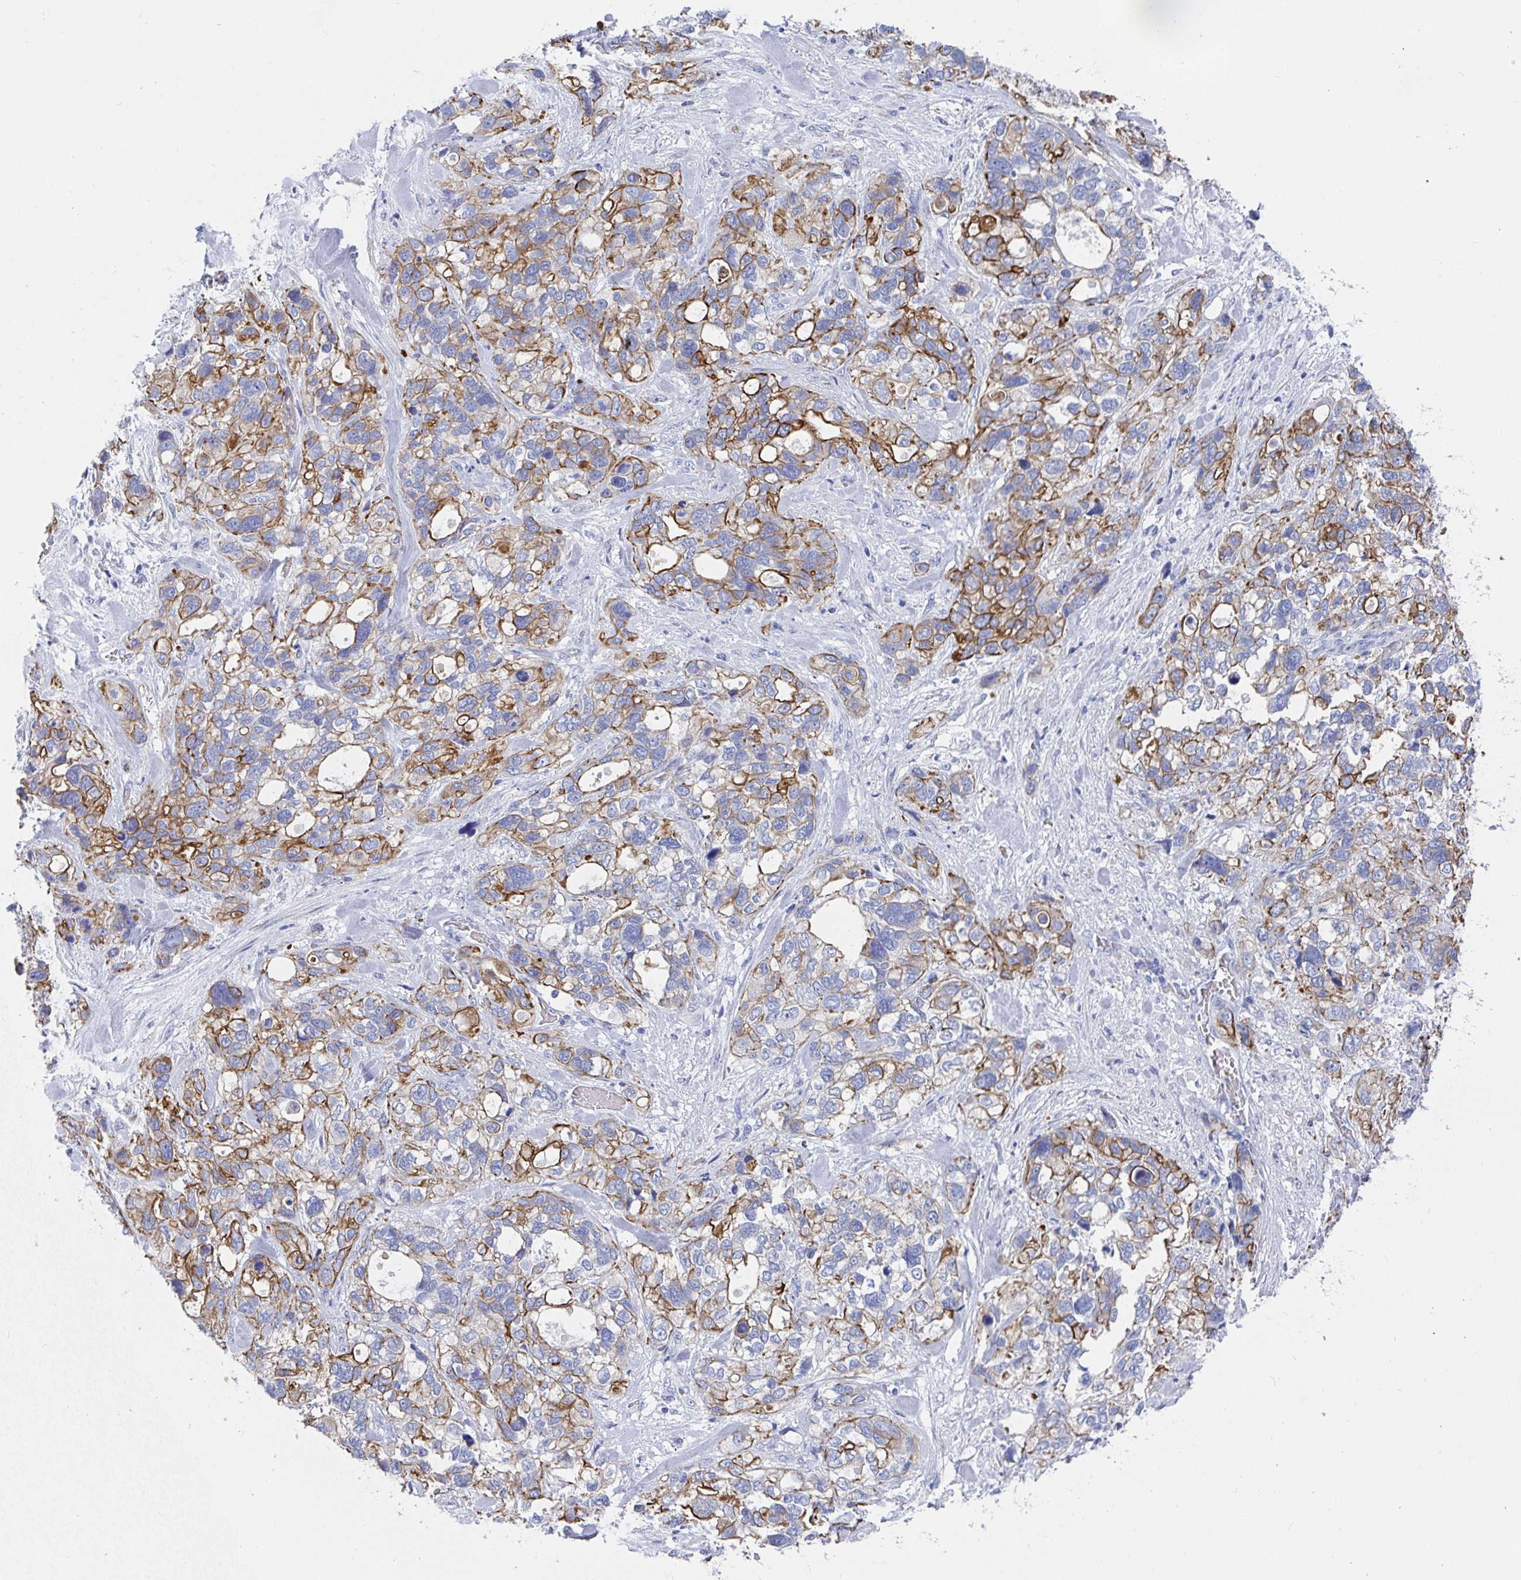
{"staining": {"intensity": "moderate", "quantity": "25%-75%", "location": "cytoplasmic/membranous"}, "tissue": "stomach cancer", "cell_type": "Tumor cells", "image_type": "cancer", "snomed": [{"axis": "morphology", "description": "Adenocarcinoma, NOS"}, {"axis": "topography", "description": "Stomach, upper"}], "caption": "Immunohistochemical staining of human stomach cancer shows moderate cytoplasmic/membranous protein staining in about 25%-75% of tumor cells.", "gene": "CLDN8", "patient": {"sex": "female", "age": 81}}